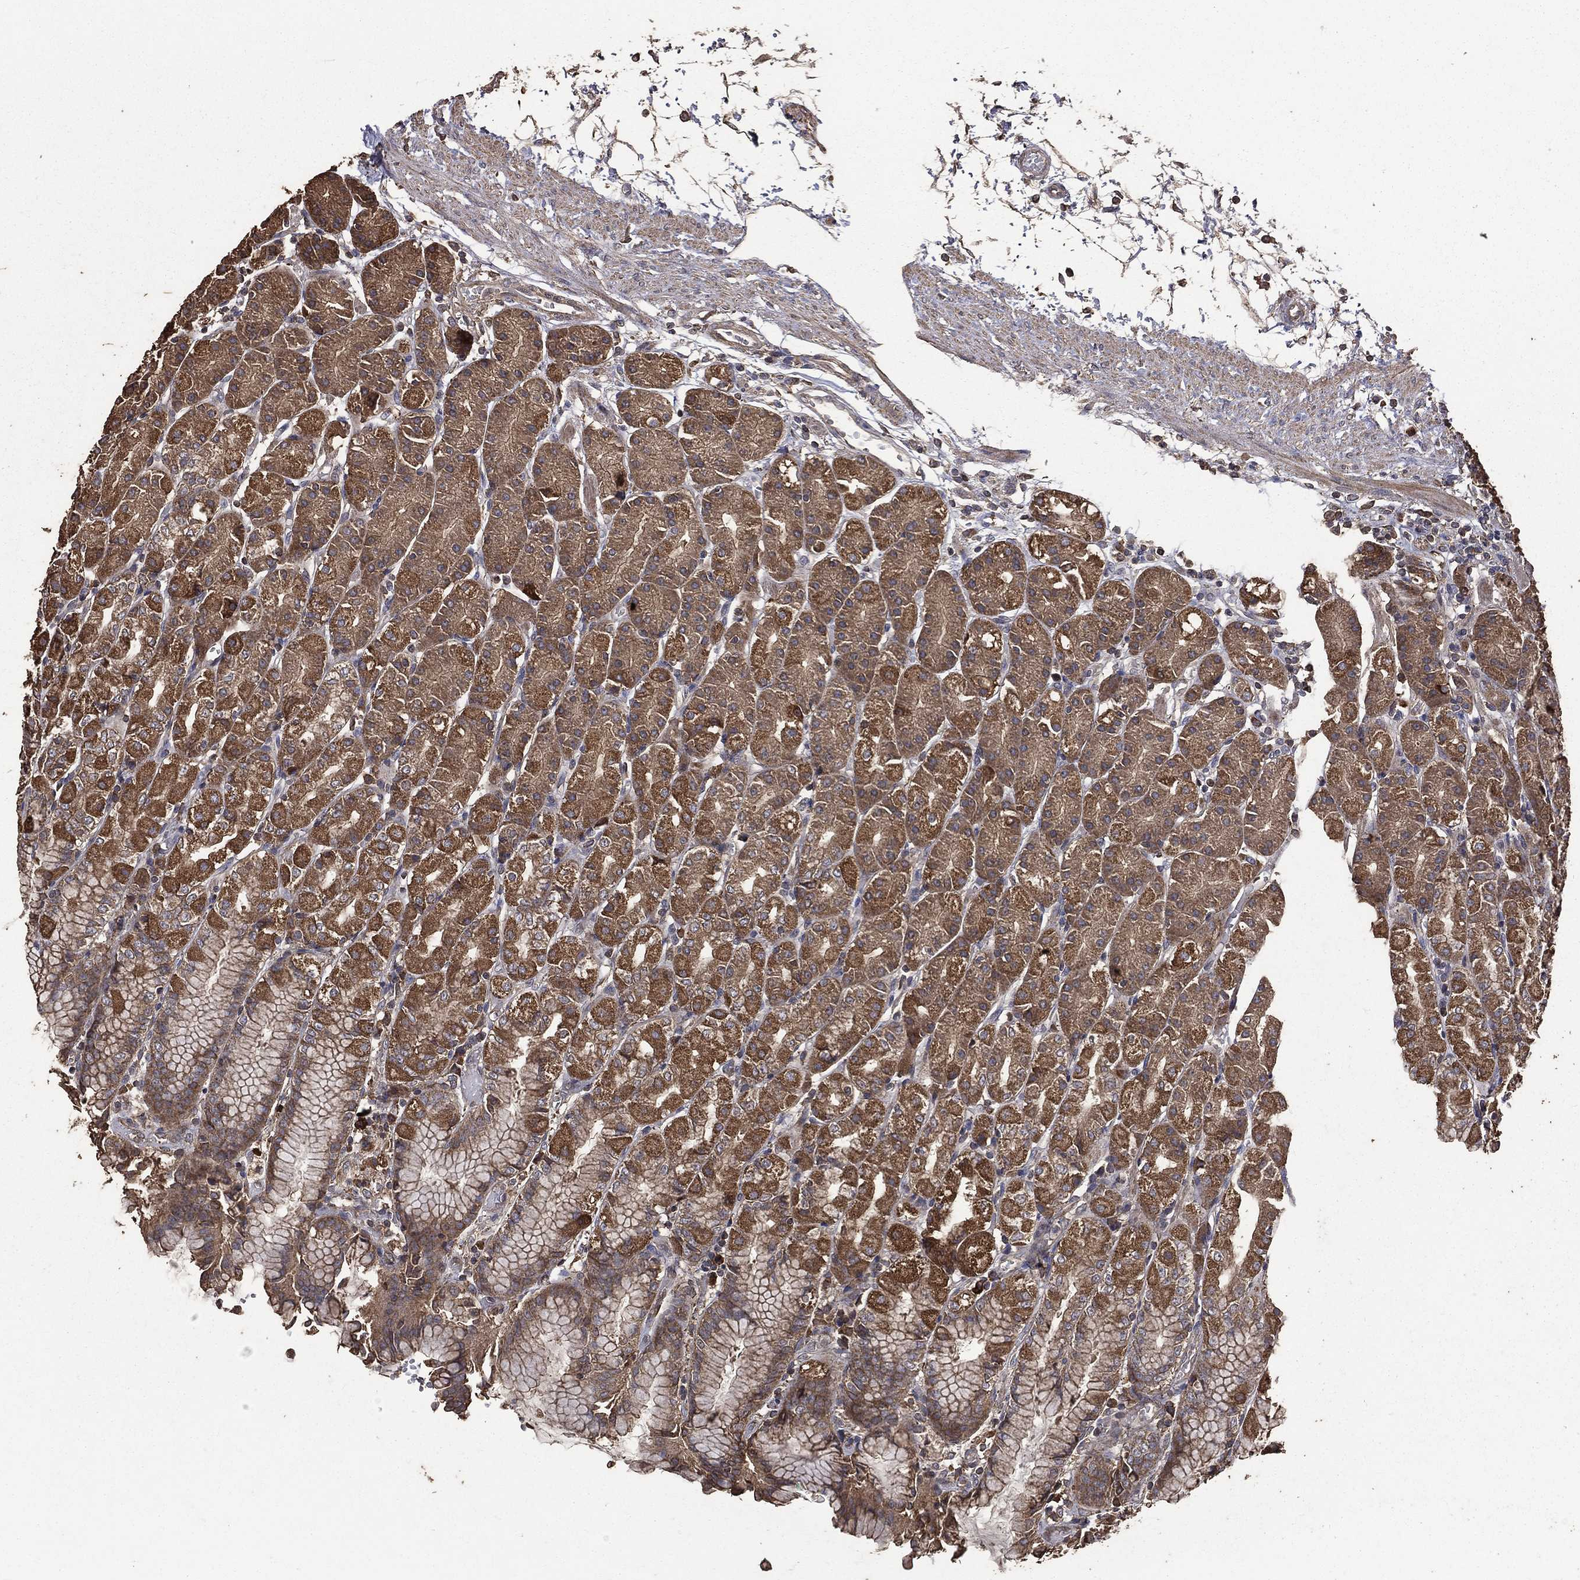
{"staining": {"intensity": "strong", "quantity": ">75%", "location": "cytoplasmic/membranous"}, "tissue": "stomach", "cell_type": "Glandular cells", "image_type": "normal", "snomed": [{"axis": "morphology", "description": "Normal tissue, NOS"}, {"axis": "morphology", "description": "Adenocarcinoma, NOS"}, {"axis": "topography", "description": "Stomach"}], "caption": "Immunohistochemical staining of unremarkable human stomach shows strong cytoplasmic/membranous protein expression in approximately >75% of glandular cells.", "gene": "METTL27", "patient": {"sex": "female", "age": 81}}